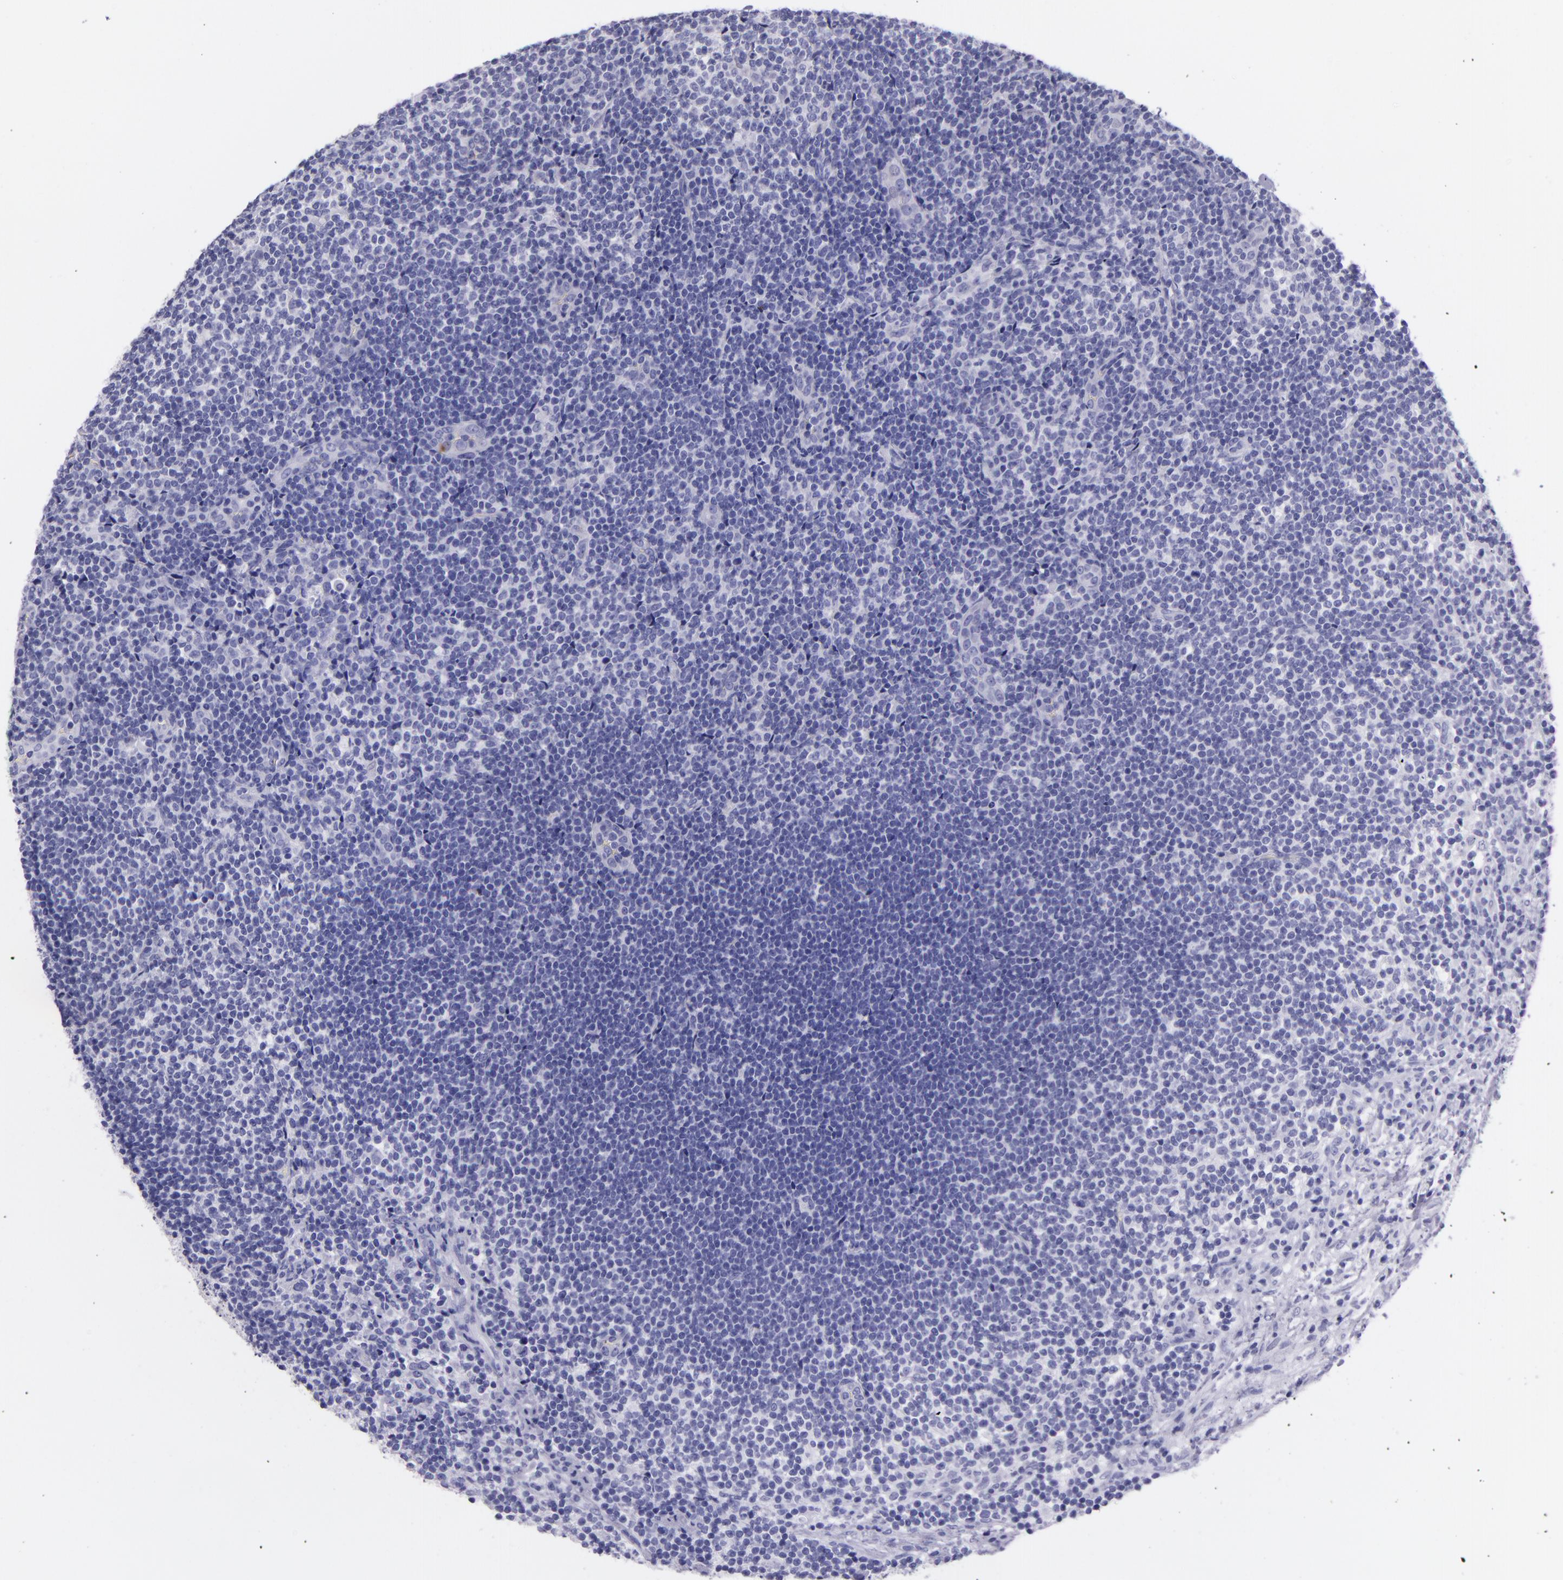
{"staining": {"intensity": "negative", "quantity": "none", "location": "none"}, "tissue": "lymphoma", "cell_type": "Tumor cells", "image_type": "cancer", "snomed": [{"axis": "morphology", "description": "Malignant lymphoma, non-Hodgkin's type, Low grade"}, {"axis": "topography", "description": "Lymph node"}], "caption": "A high-resolution photomicrograph shows IHC staining of lymphoma, which displays no significant expression in tumor cells.", "gene": "MUC5AC", "patient": {"sex": "female", "age": 76}}